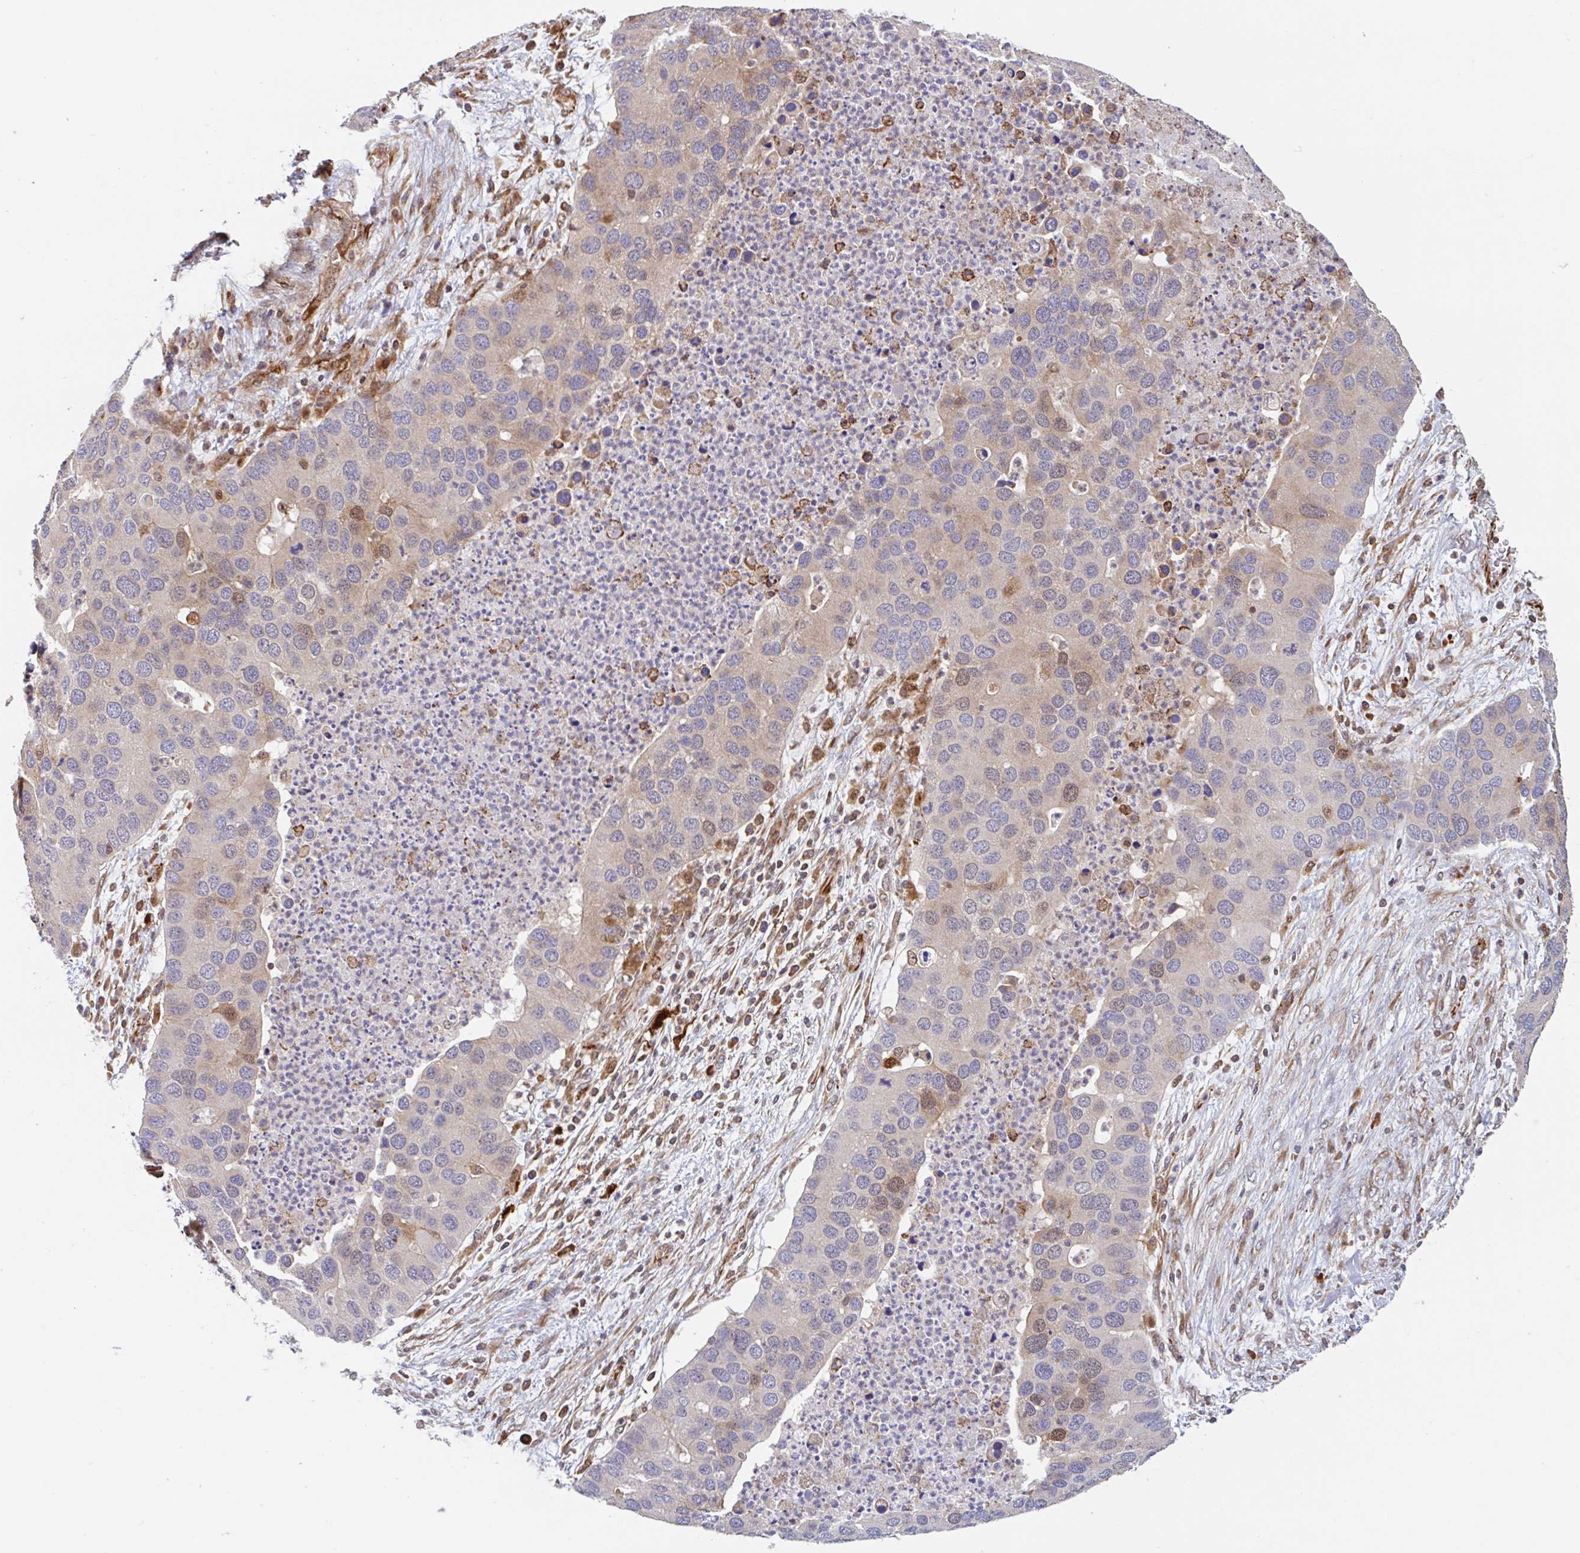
{"staining": {"intensity": "moderate", "quantity": "<25%", "location": "cytoplasmic/membranous,nuclear"}, "tissue": "lung cancer", "cell_type": "Tumor cells", "image_type": "cancer", "snomed": [{"axis": "morphology", "description": "Aneuploidy"}, {"axis": "morphology", "description": "Adenocarcinoma, NOS"}, {"axis": "topography", "description": "Lymph node"}, {"axis": "topography", "description": "Lung"}], "caption": "High-power microscopy captured an immunohistochemistry (IHC) image of lung cancer, revealing moderate cytoplasmic/membranous and nuclear staining in approximately <25% of tumor cells. Nuclei are stained in blue.", "gene": "NUB1", "patient": {"sex": "female", "age": 74}}